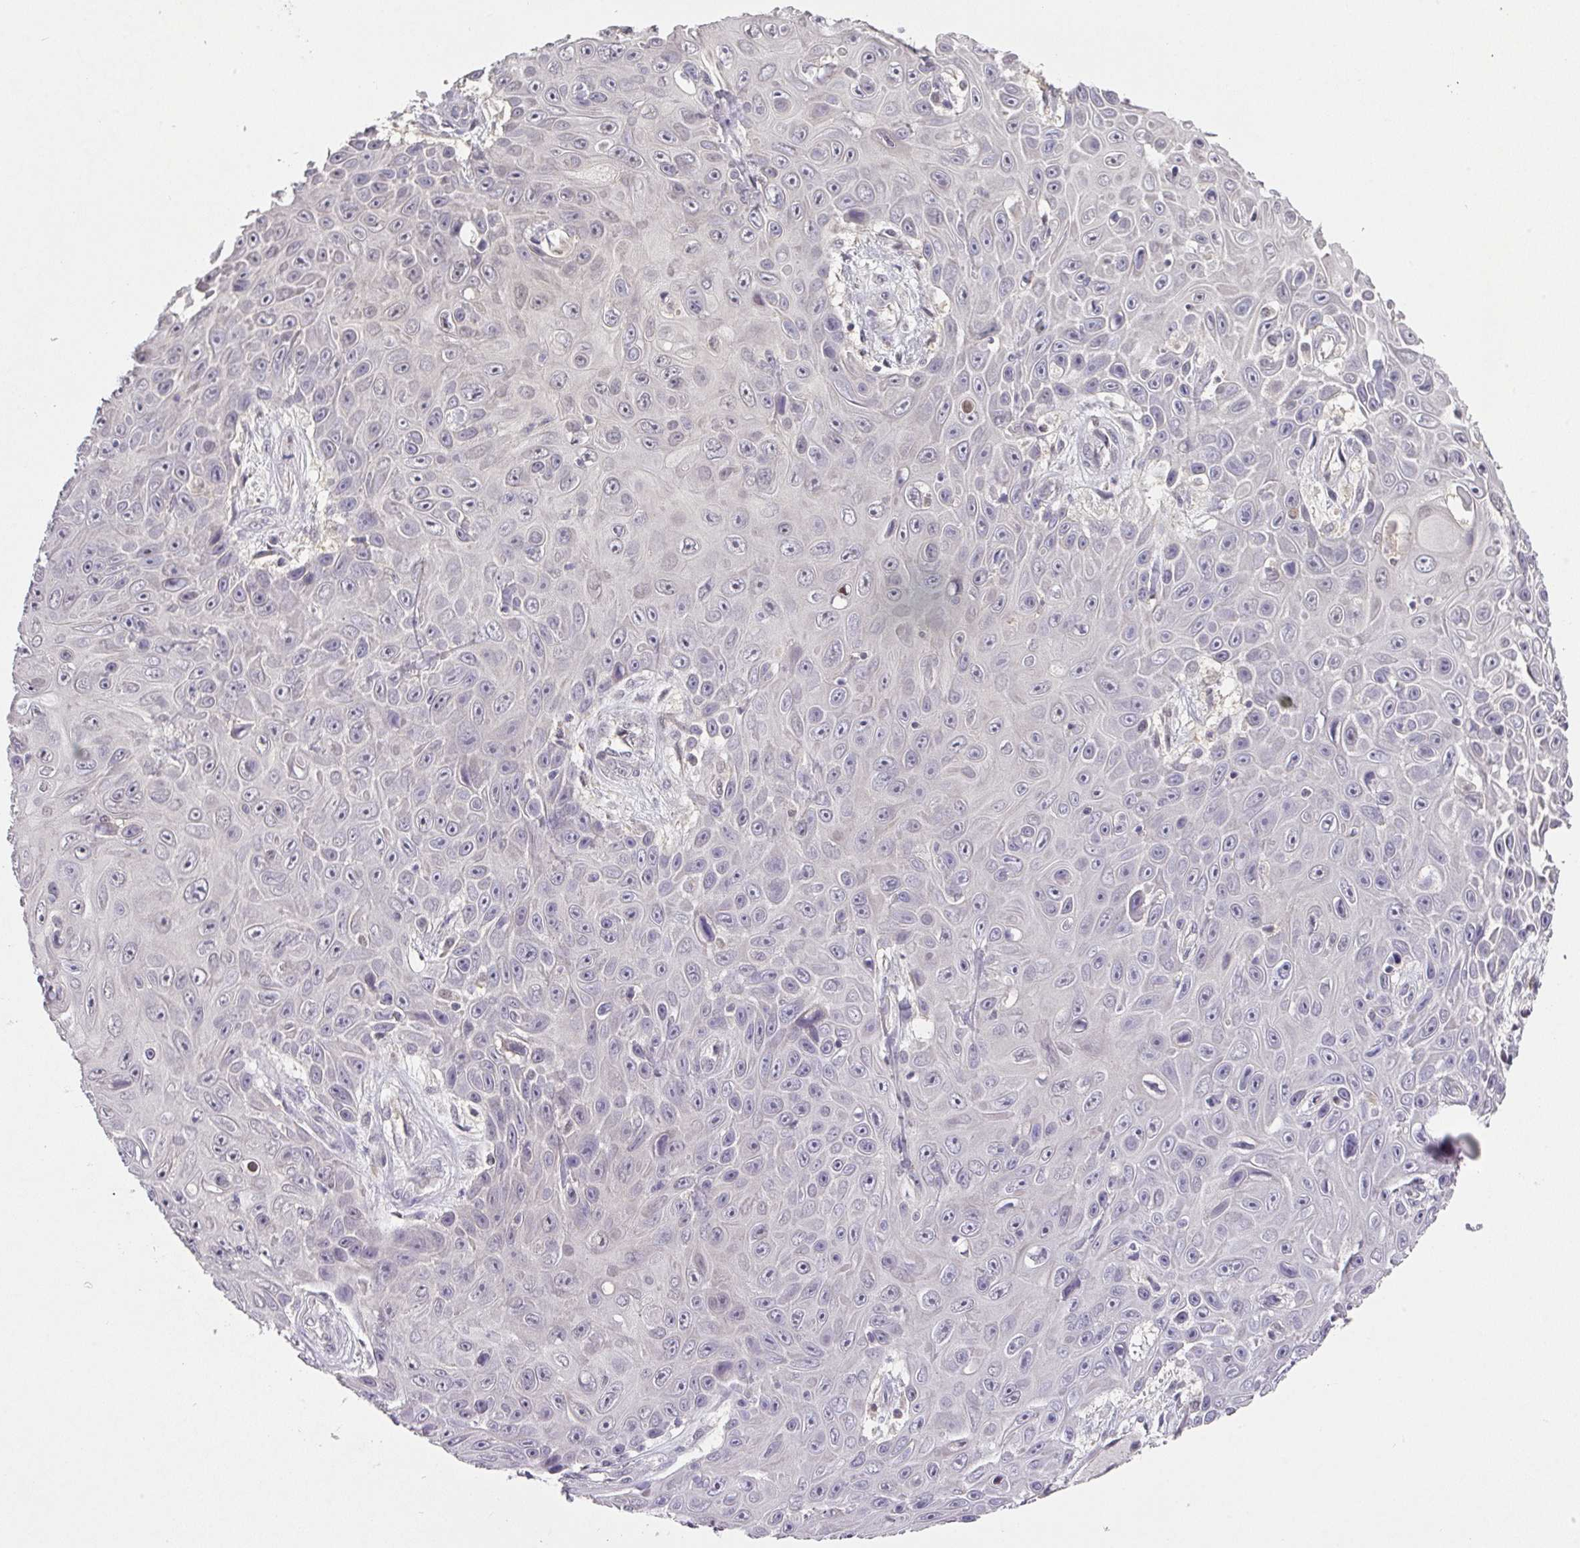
{"staining": {"intensity": "negative", "quantity": "none", "location": "none"}, "tissue": "skin cancer", "cell_type": "Tumor cells", "image_type": "cancer", "snomed": [{"axis": "morphology", "description": "Squamous cell carcinoma, NOS"}, {"axis": "topography", "description": "Skin"}], "caption": "A histopathology image of skin squamous cell carcinoma stained for a protein exhibits no brown staining in tumor cells.", "gene": "FOXN4", "patient": {"sex": "male", "age": 82}}